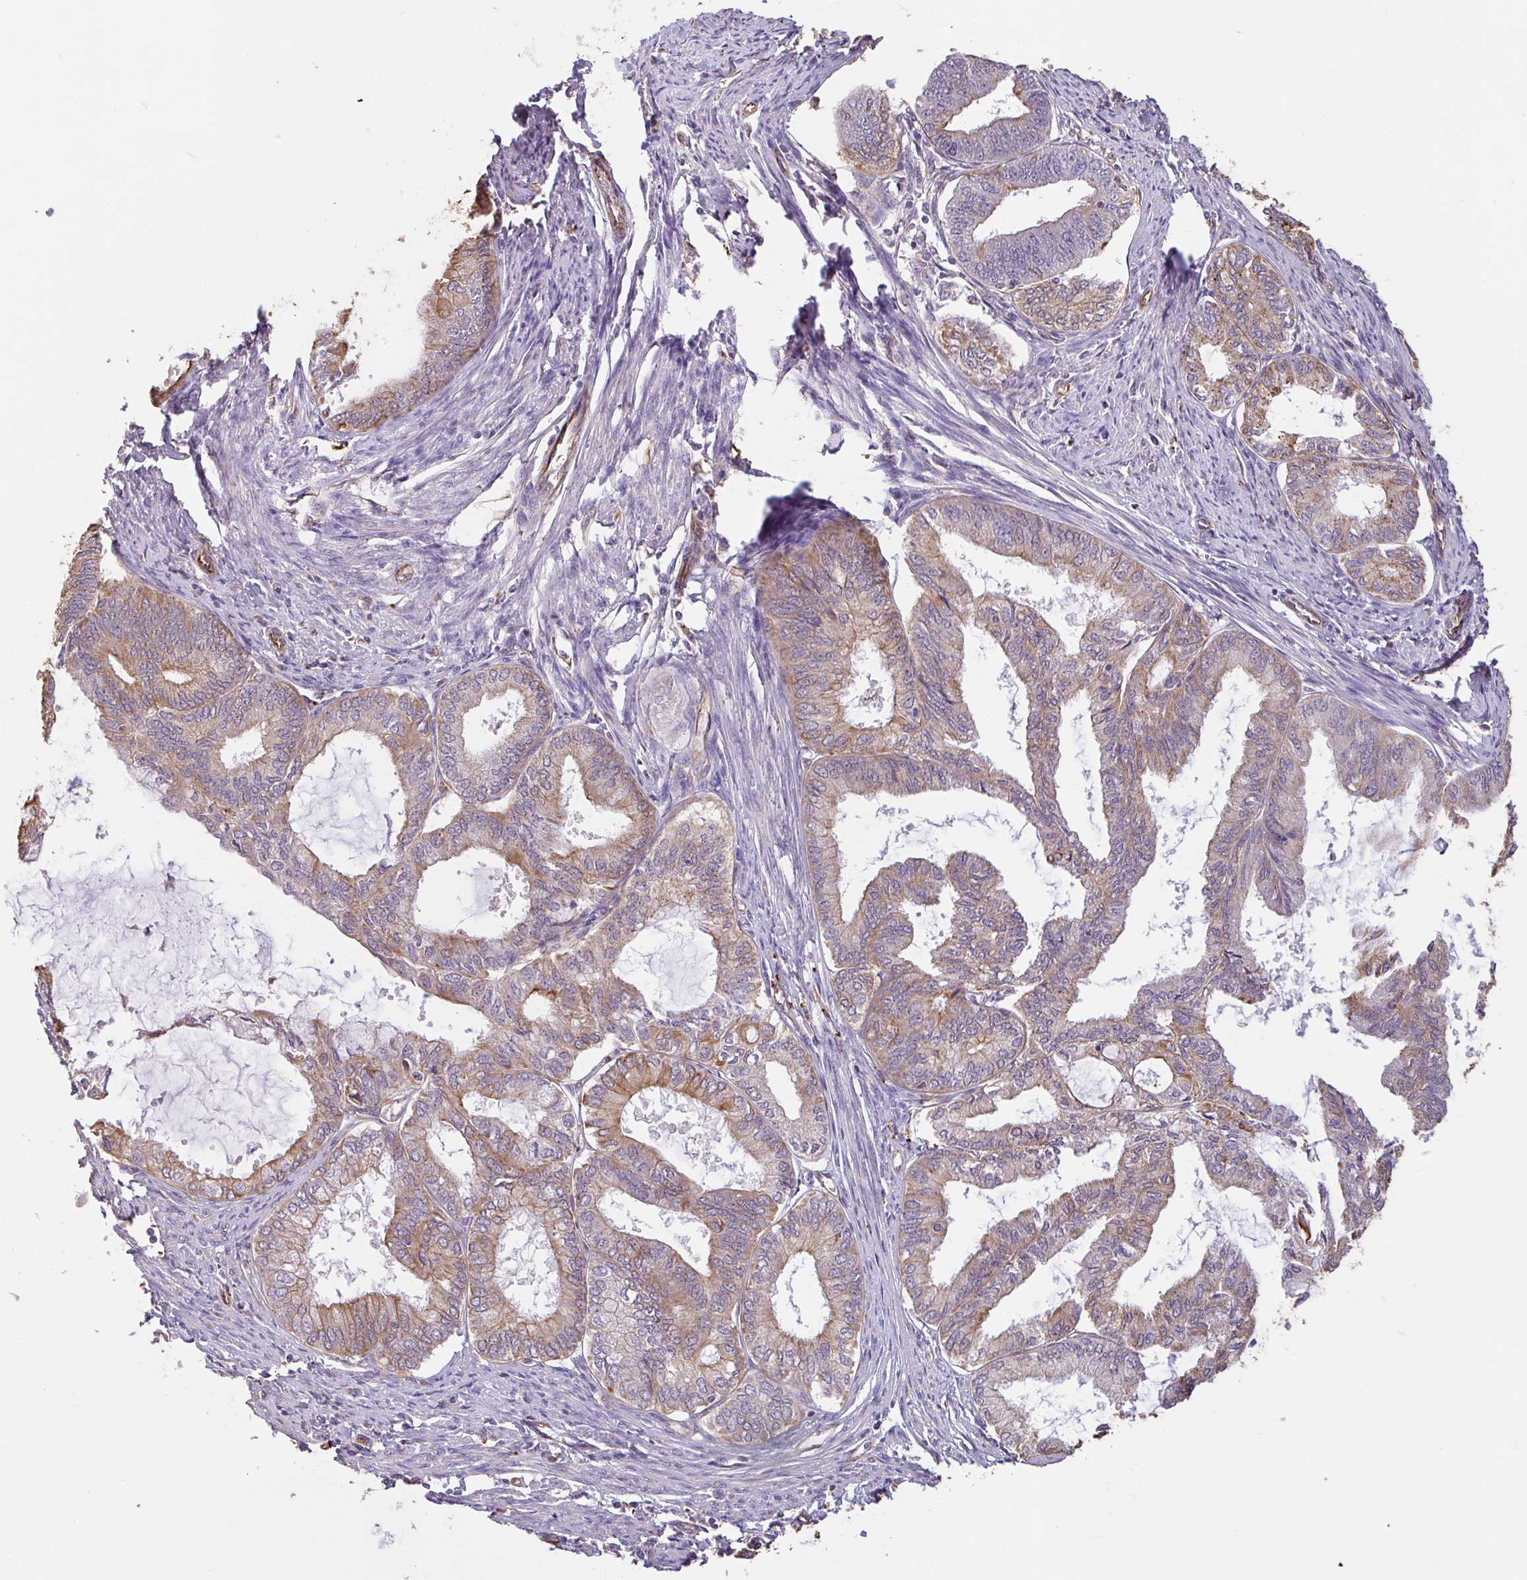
{"staining": {"intensity": "moderate", "quantity": "25%-75%", "location": "cytoplasmic/membranous"}, "tissue": "endometrial cancer", "cell_type": "Tumor cells", "image_type": "cancer", "snomed": [{"axis": "morphology", "description": "Adenocarcinoma, NOS"}, {"axis": "topography", "description": "Endometrium"}], "caption": "Endometrial adenocarcinoma stained with DAB IHC exhibits medium levels of moderate cytoplasmic/membranous expression in about 25%-75% of tumor cells. The staining was performed using DAB to visualize the protein expression in brown, while the nuclei were stained in blue with hematoxylin (Magnification: 20x).", "gene": "ZNF790", "patient": {"sex": "female", "age": 86}}